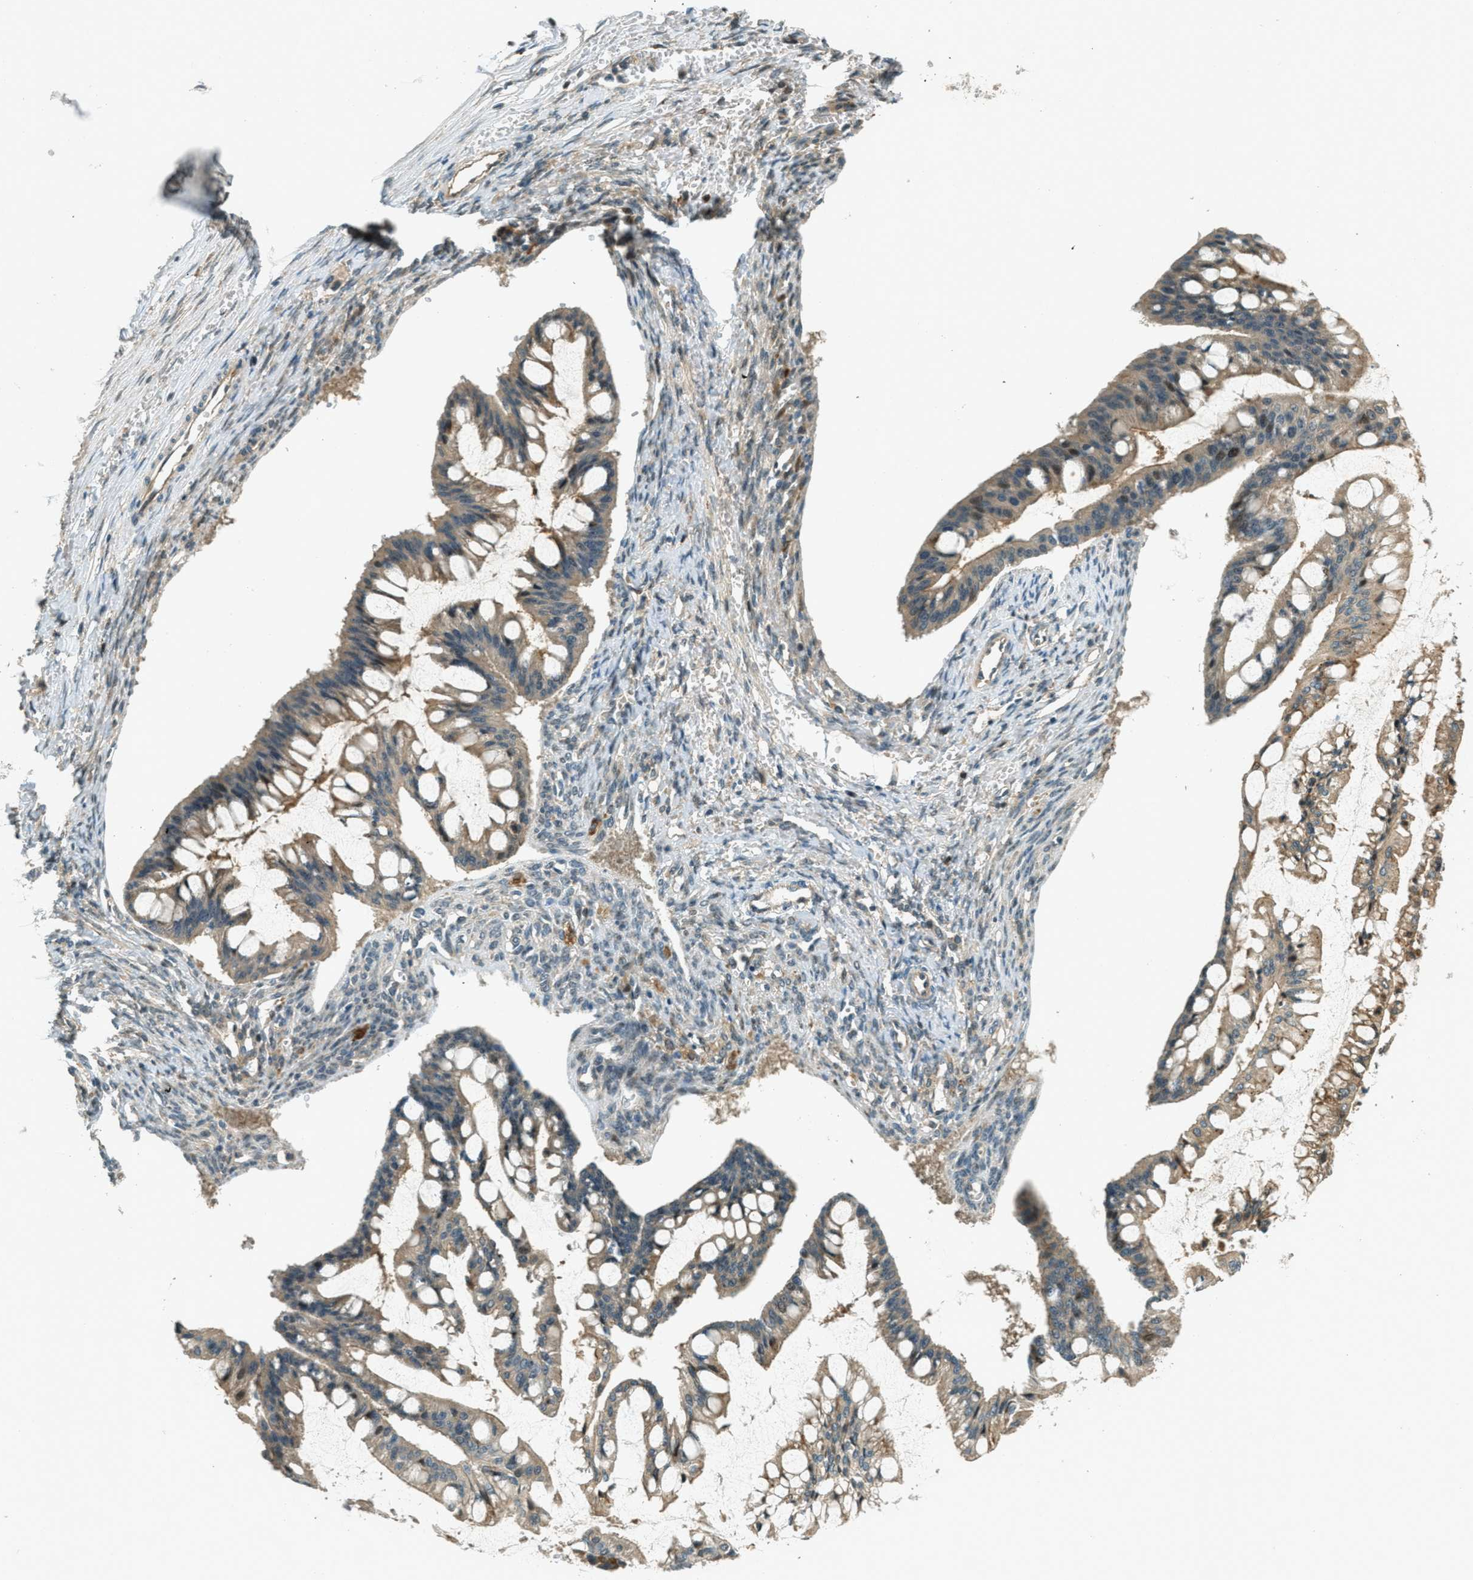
{"staining": {"intensity": "moderate", "quantity": ">75%", "location": "cytoplasmic/membranous"}, "tissue": "ovarian cancer", "cell_type": "Tumor cells", "image_type": "cancer", "snomed": [{"axis": "morphology", "description": "Cystadenocarcinoma, mucinous, NOS"}, {"axis": "topography", "description": "Ovary"}], "caption": "Immunohistochemical staining of ovarian cancer displays medium levels of moderate cytoplasmic/membranous protein expression in about >75% of tumor cells.", "gene": "PTPN23", "patient": {"sex": "female", "age": 73}}